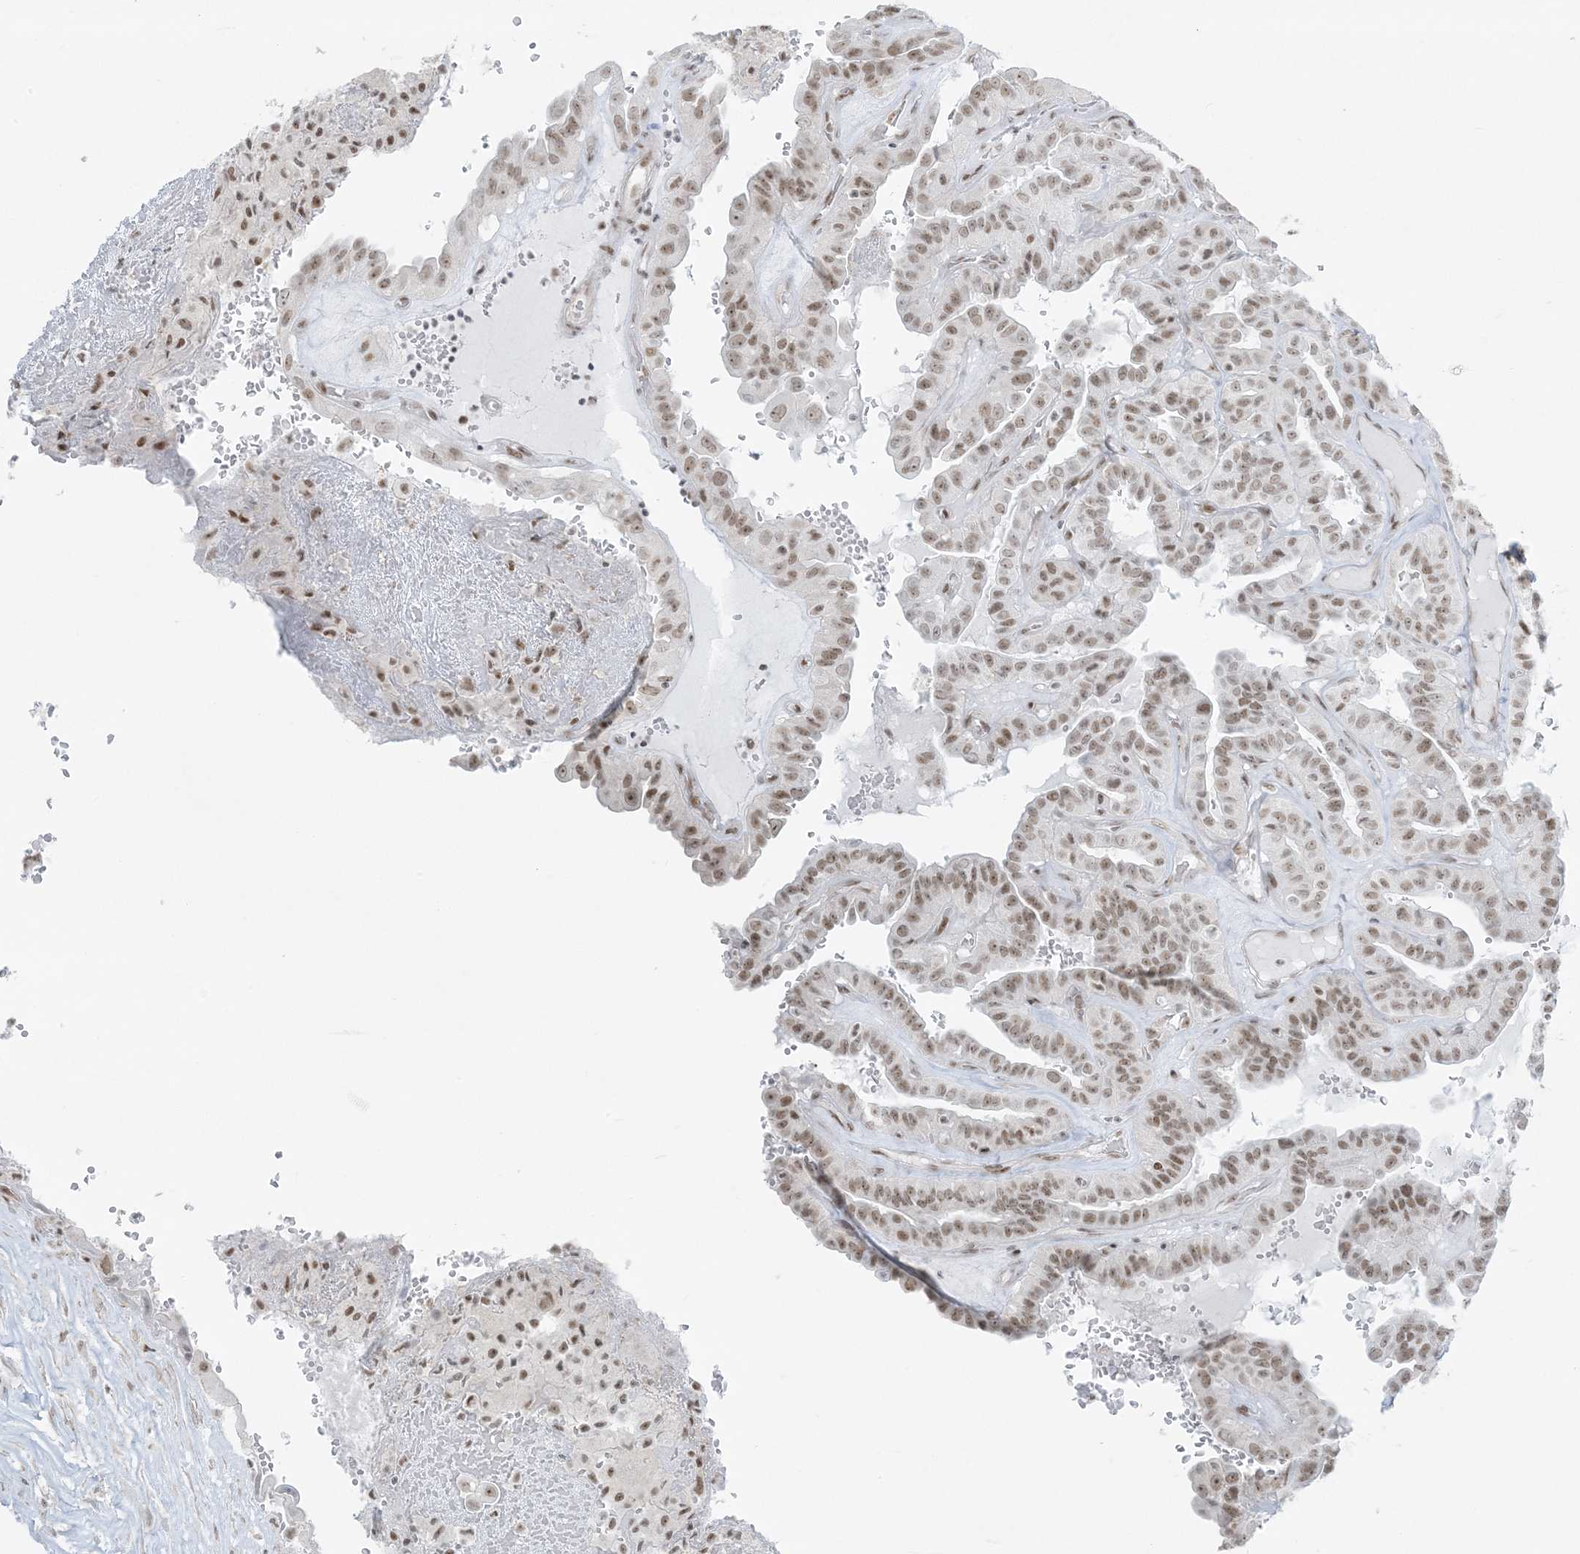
{"staining": {"intensity": "moderate", "quantity": ">75%", "location": "nuclear"}, "tissue": "thyroid cancer", "cell_type": "Tumor cells", "image_type": "cancer", "snomed": [{"axis": "morphology", "description": "Papillary adenocarcinoma, NOS"}, {"axis": "topography", "description": "Thyroid gland"}], "caption": "Thyroid papillary adenocarcinoma stained for a protein shows moderate nuclear positivity in tumor cells.", "gene": "ZNF787", "patient": {"sex": "male", "age": 77}}